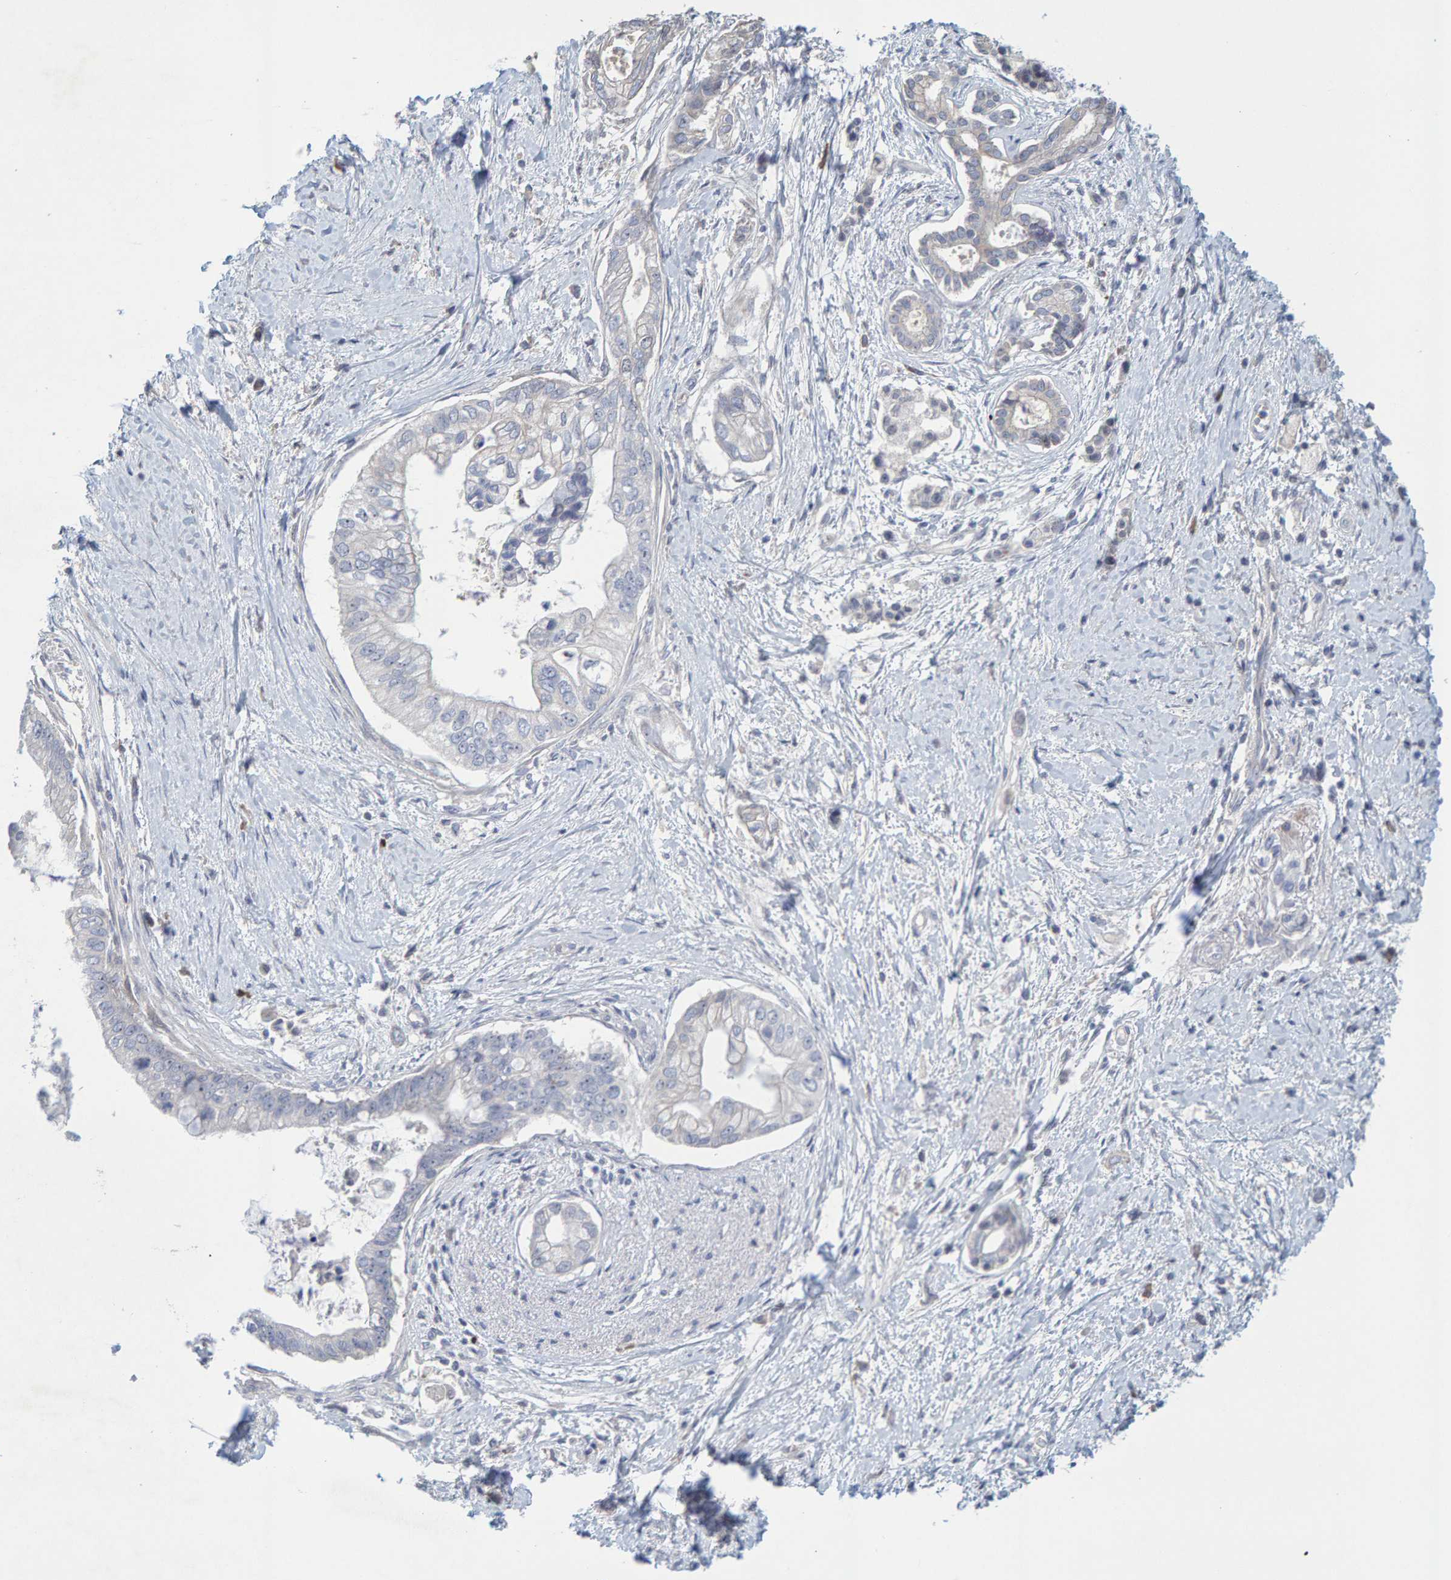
{"staining": {"intensity": "negative", "quantity": "none", "location": "none"}, "tissue": "pancreatic cancer", "cell_type": "Tumor cells", "image_type": "cancer", "snomed": [{"axis": "morphology", "description": "Adenocarcinoma, NOS"}, {"axis": "topography", "description": "Pancreas"}], "caption": "Immunohistochemistry (IHC) histopathology image of human adenocarcinoma (pancreatic) stained for a protein (brown), which displays no expression in tumor cells.", "gene": "ZNF77", "patient": {"sex": "male", "age": 59}}